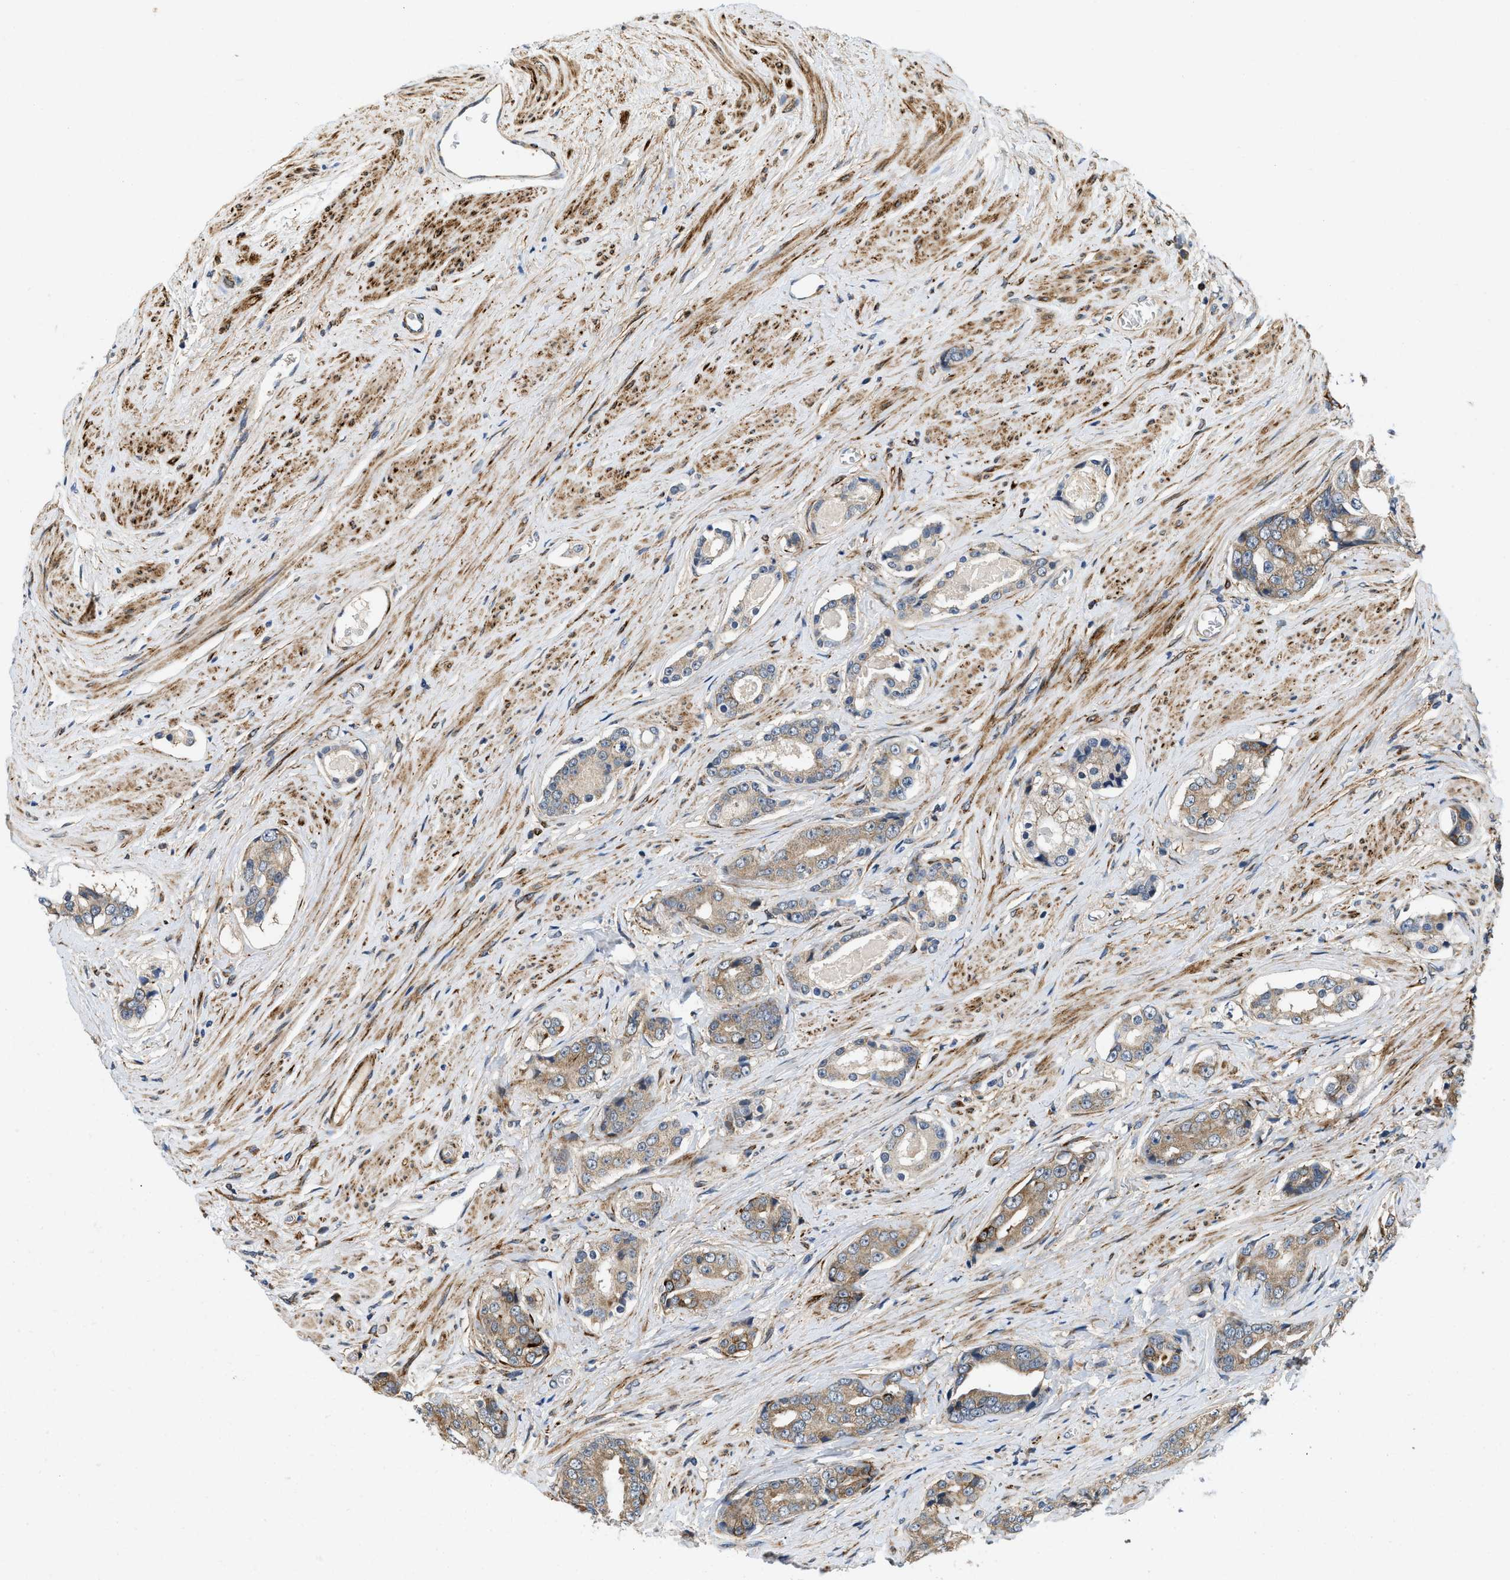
{"staining": {"intensity": "moderate", "quantity": ">75%", "location": "cytoplasmic/membranous"}, "tissue": "prostate cancer", "cell_type": "Tumor cells", "image_type": "cancer", "snomed": [{"axis": "morphology", "description": "Adenocarcinoma, High grade"}, {"axis": "topography", "description": "Prostate"}], "caption": "Prostate cancer tissue exhibits moderate cytoplasmic/membranous expression in about >75% of tumor cells, visualized by immunohistochemistry. (IHC, brightfield microscopy, high magnification).", "gene": "ZNF599", "patient": {"sex": "male", "age": 71}}